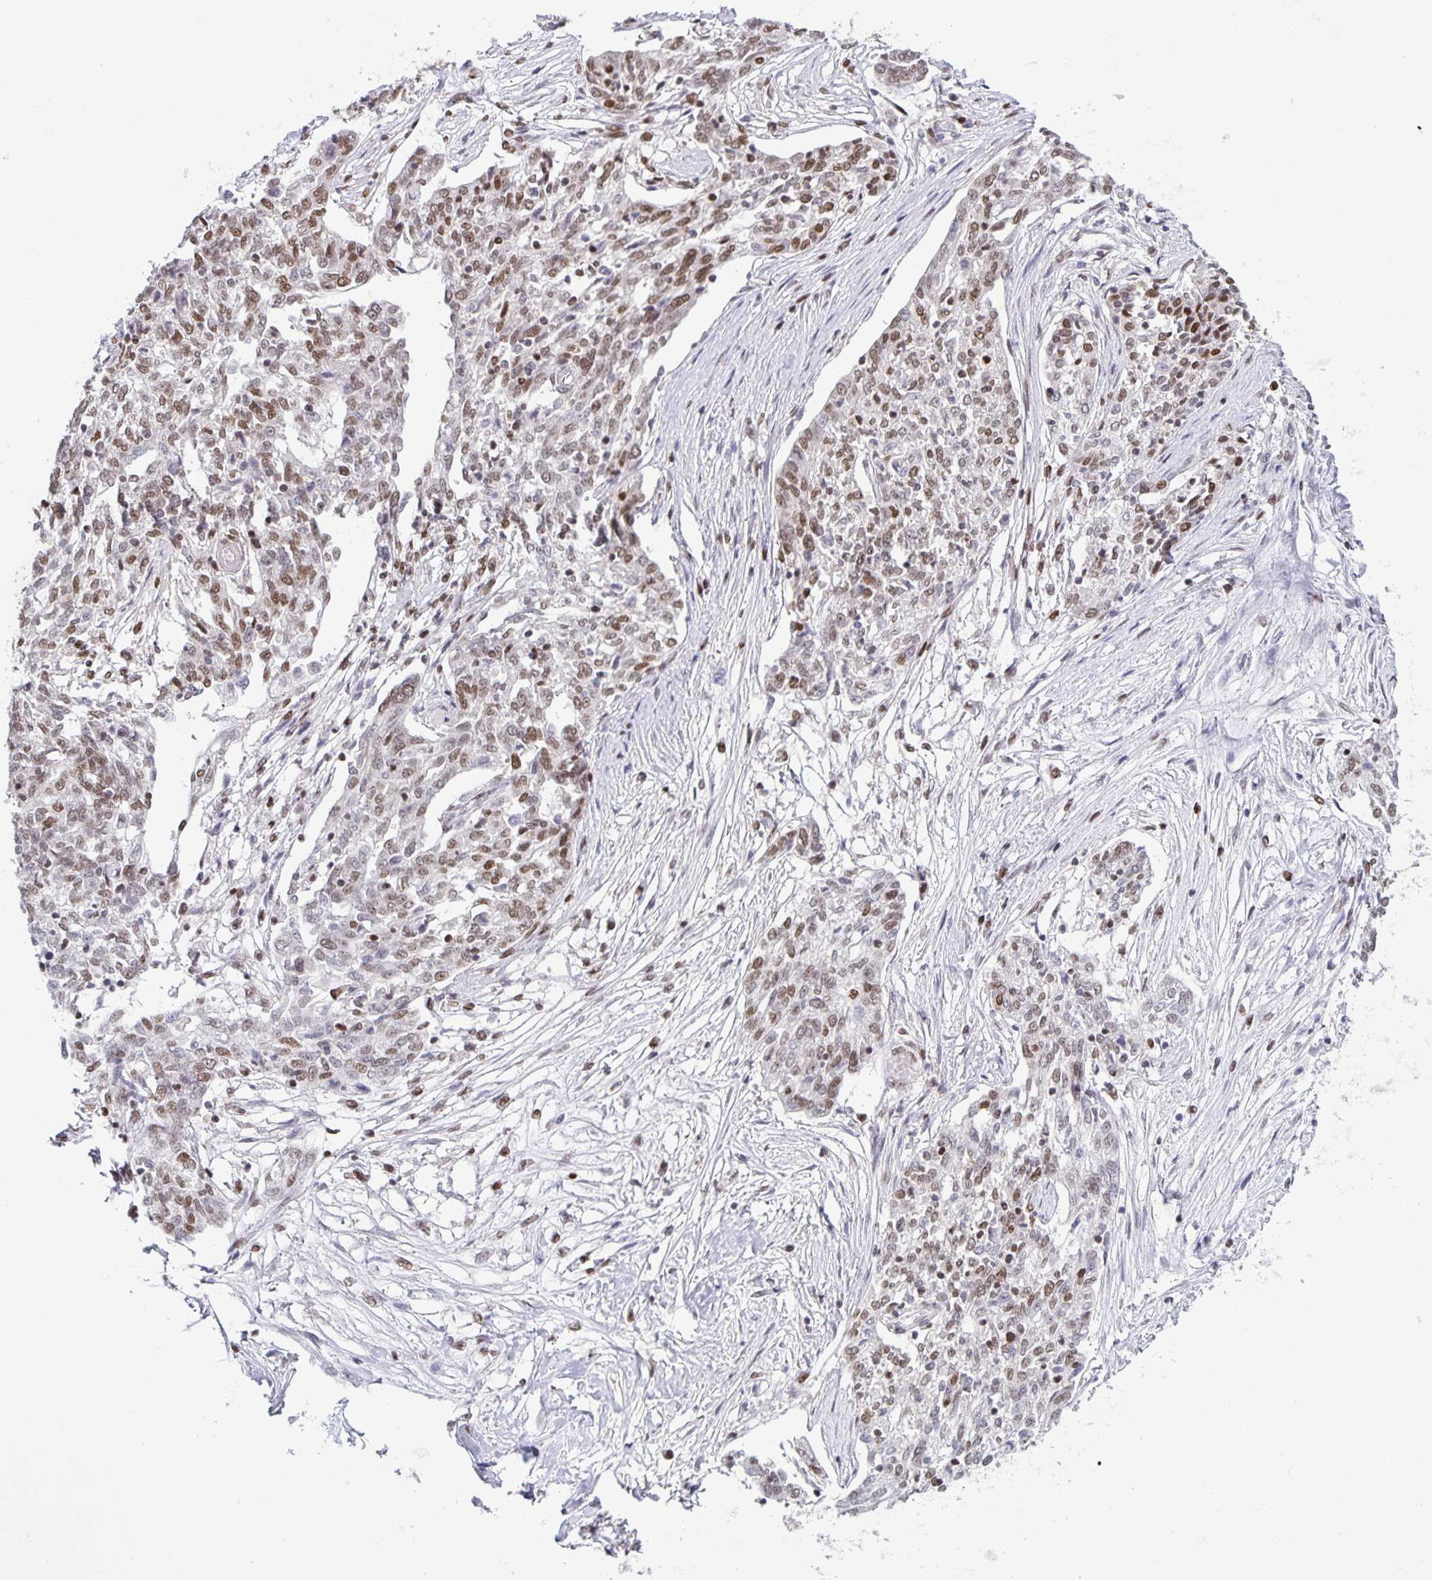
{"staining": {"intensity": "moderate", "quantity": ">75%", "location": "nuclear"}, "tissue": "ovarian cancer", "cell_type": "Tumor cells", "image_type": "cancer", "snomed": [{"axis": "morphology", "description": "Cystadenocarcinoma, serous, NOS"}, {"axis": "topography", "description": "Ovary"}], "caption": "Protein expression analysis of ovarian cancer (serous cystadenocarcinoma) displays moderate nuclear staining in about >75% of tumor cells. The staining is performed using DAB brown chromogen to label protein expression. The nuclei are counter-stained blue using hematoxylin.", "gene": "JUND", "patient": {"sex": "female", "age": 67}}